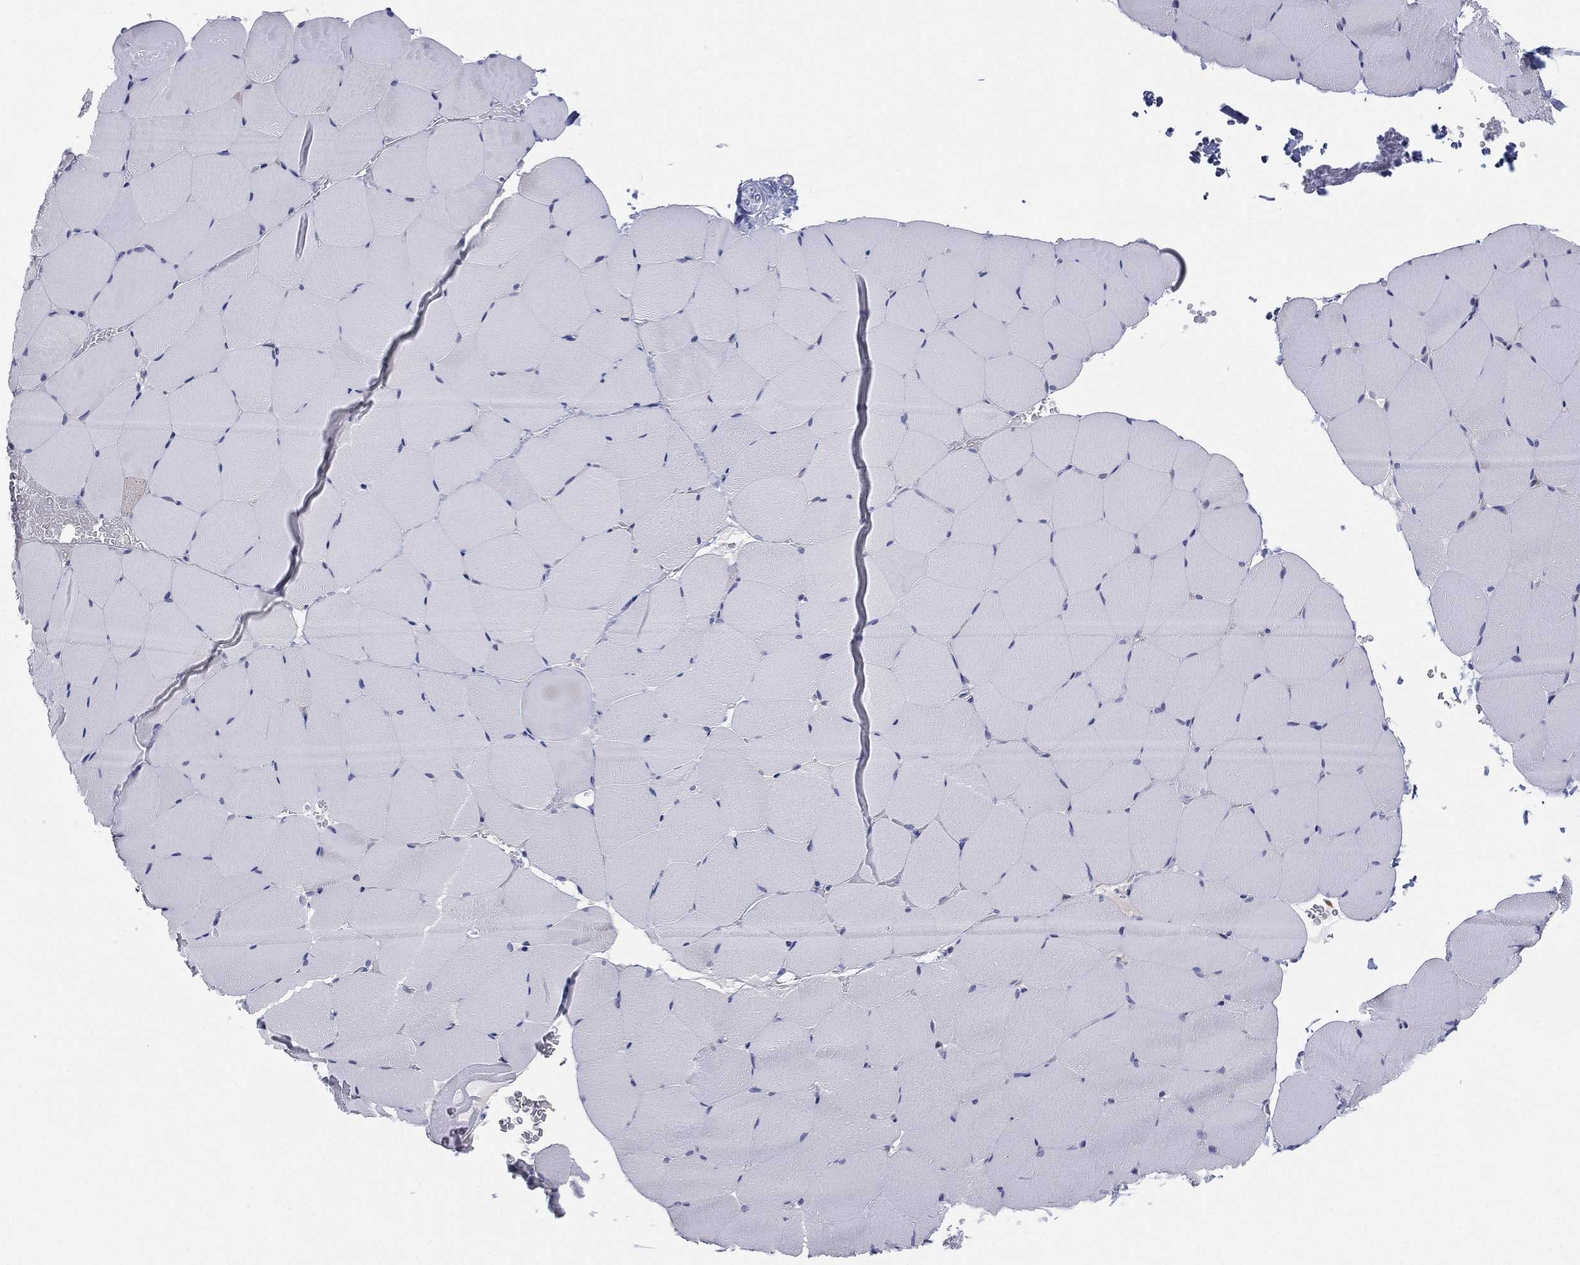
{"staining": {"intensity": "moderate", "quantity": "<25%", "location": "cytoplasmic/membranous"}, "tissue": "skeletal muscle", "cell_type": "Myocytes", "image_type": "normal", "snomed": [{"axis": "morphology", "description": "Normal tissue, NOS"}, {"axis": "topography", "description": "Skeletal muscle"}], "caption": "About <25% of myocytes in unremarkable human skeletal muscle display moderate cytoplasmic/membranous protein positivity as visualized by brown immunohistochemical staining.", "gene": "MLF1", "patient": {"sex": "female", "age": 37}}